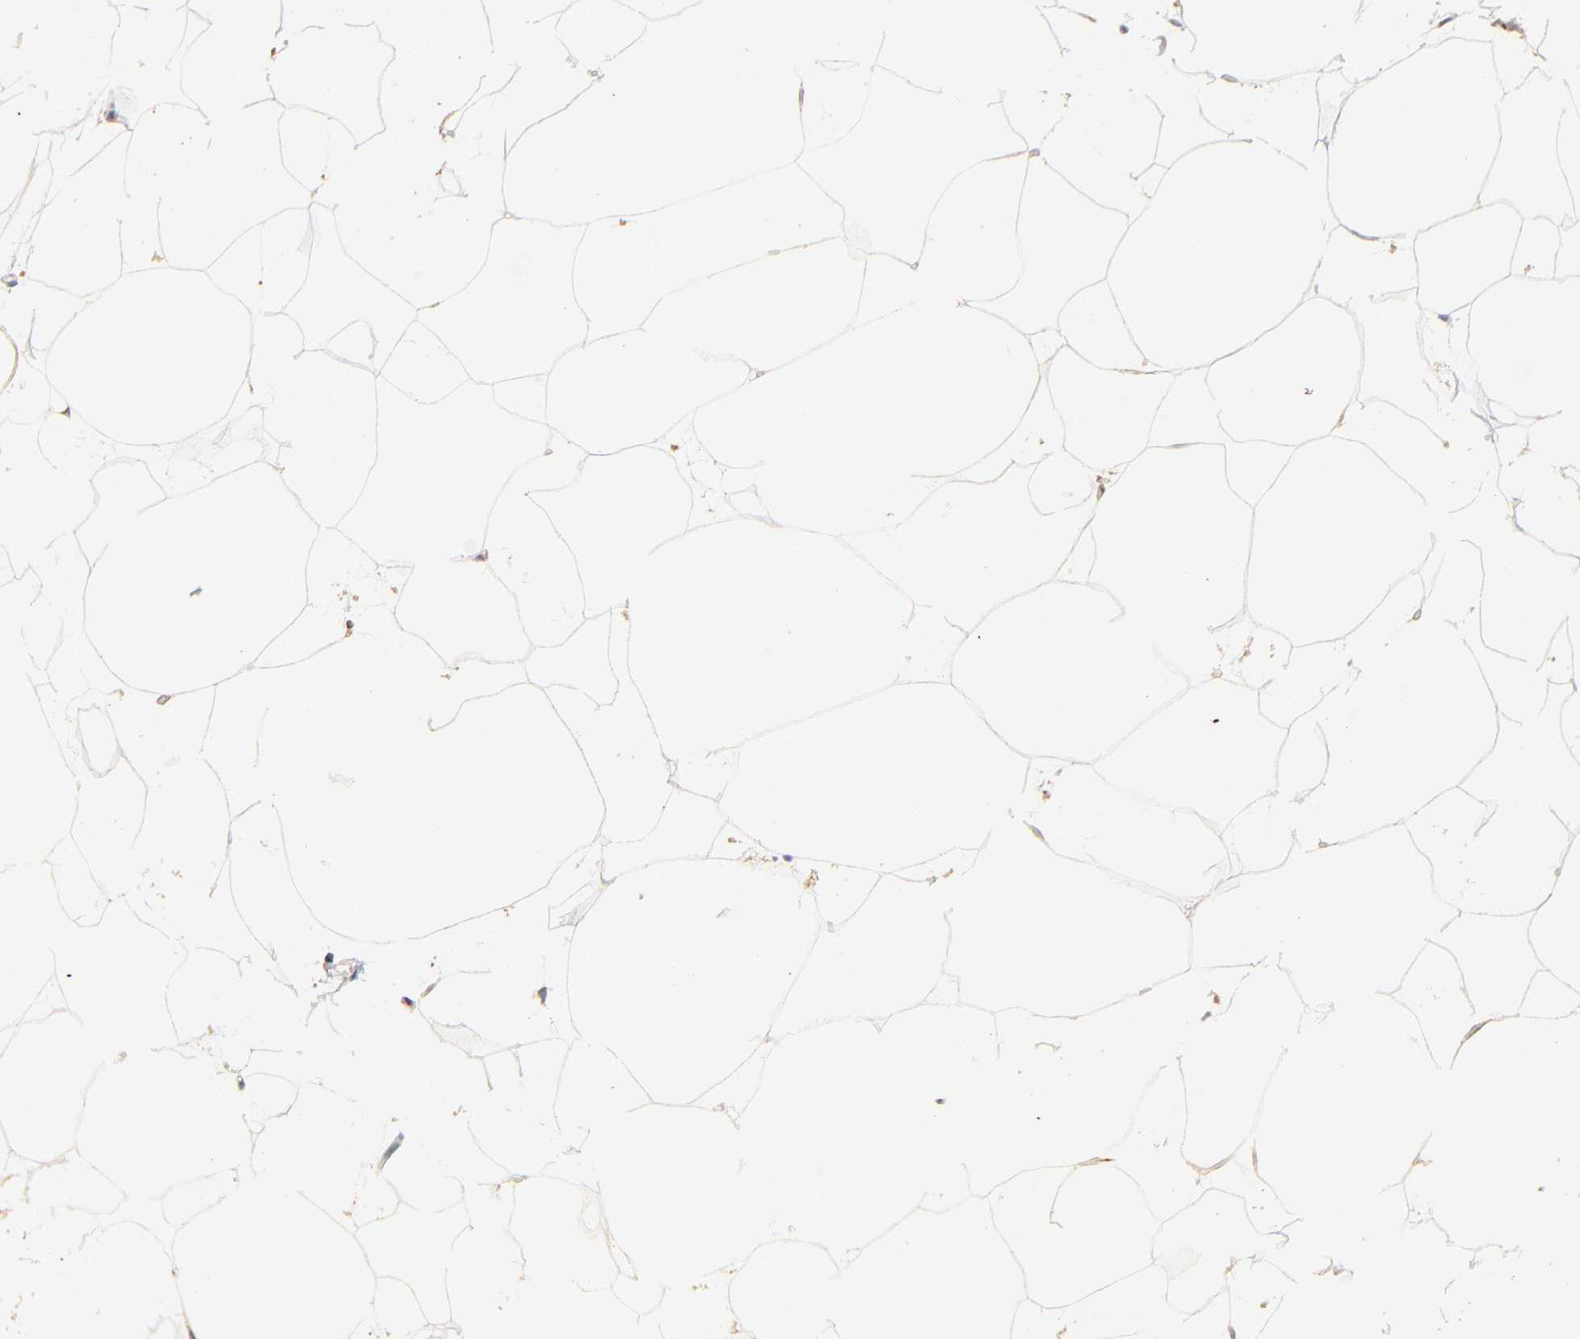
{"staining": {"intensity": "moderate", "quantity": ">75%", "location": "cytoplasmic/membranous"}, "tissue": "adipose tissue", "cell_type": "Adipocytes", "image_type": "normal", "snomed": [{"axis": "morphology", "description": "Normal tissue, NOS"}, {"axis": "morphology", "description": "Duct carcinoma"}, {"axis": "topography", "description": "Breast"}, {"axis": "topography", "description": "Adipose tissue"}], "caption": "Moderate cytoplasmic/membranous expression is seen in about >75% of adipocytes in normal adipose tissue.", "gene": "FMNL3", "patient": {"sex": "female", "age": 37}}